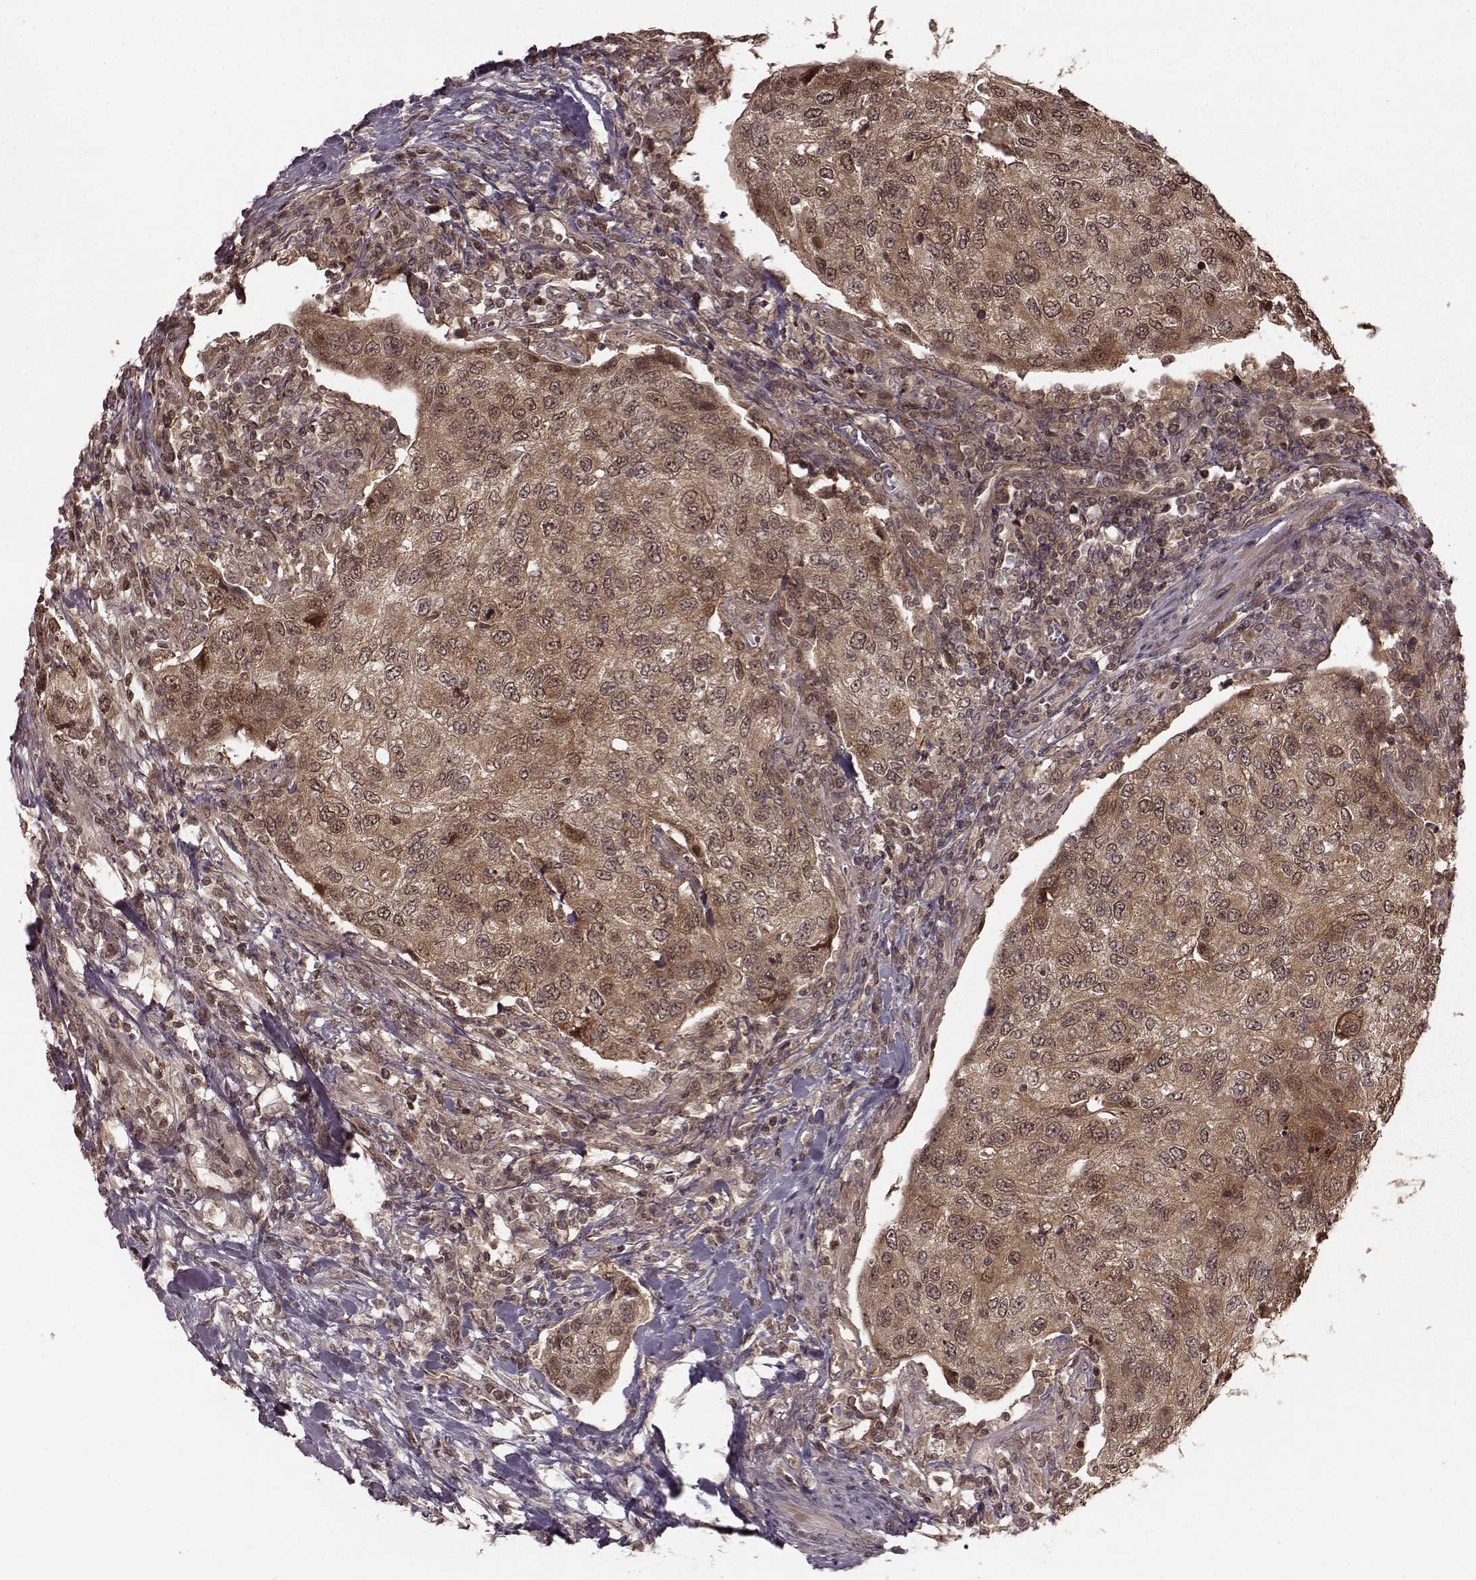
{"staining": {"intensity": "moderate", "quantity": ">75%", "location": "cytoplasmic/membranous,nuclear"}, "tissue": "urothelial cancer", "cell_type": "Tumor cells", "image_type": "cancer", "snomed": [{"axis": "morphology", "description": "Urothelial carcinoma, High grade"}, {"axis": "topography", "description": "Urinary bladder"}], "caption": "IHC image of neoplastic tissue: urothelial cancer stained using immunohistochemistry (IHC) reveals medium levels of moderate protein expression localized specifically in the cytoplasmic/membranous and nuclear of tumor cells, appearing as a cytoplasmic/membranous and nuclear brown color.", "gene": "GSS", "patient": {"sex": "female", "age": 78}}